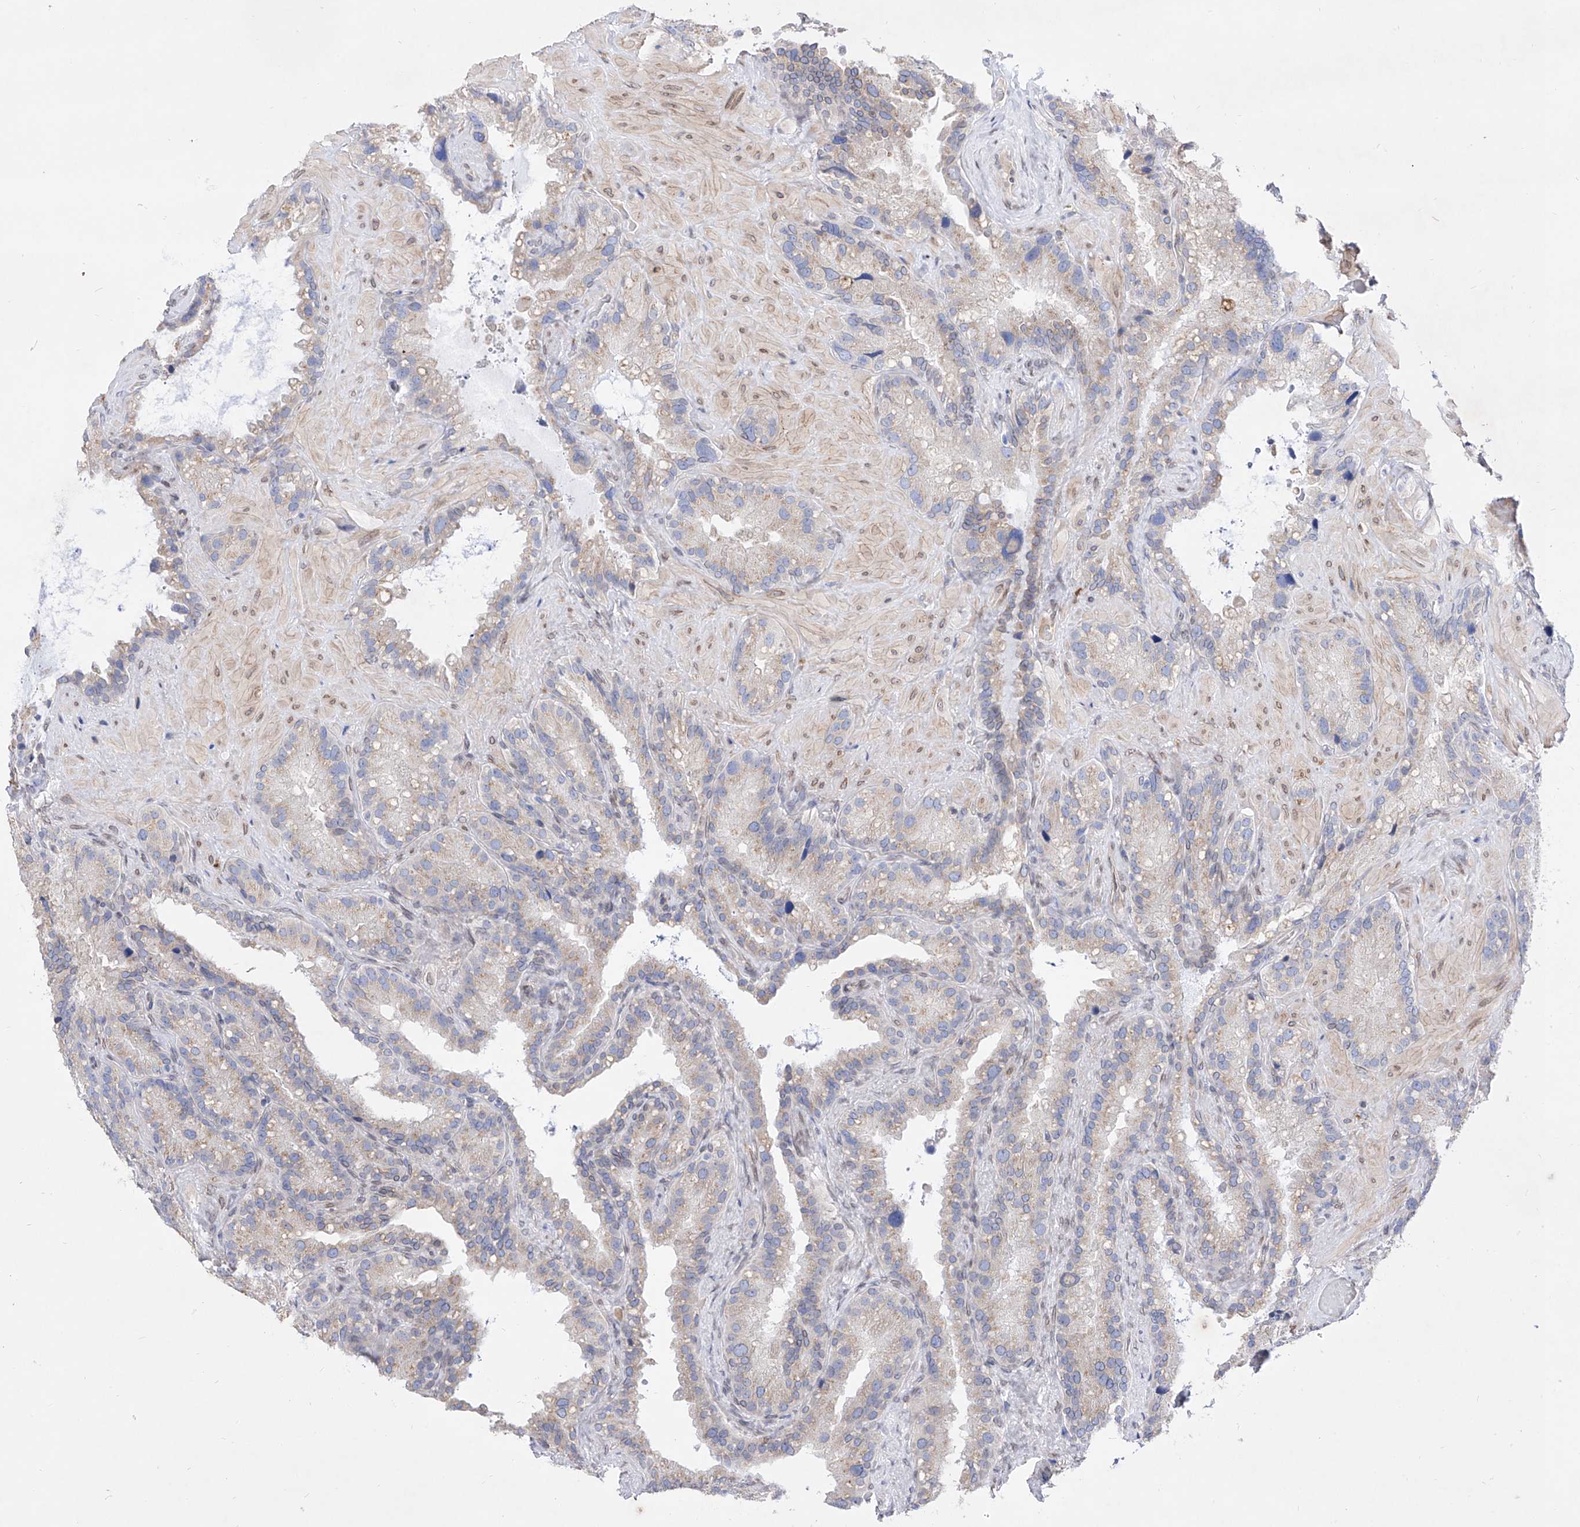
{"staining": {"intensity": "negative", "quantity": "none", "location": "none"}, "tissue": "seminal vesicle", "cell_type": "Glandular cells", "image_type": "normal", "snomed": [{"axis": "morphology", "description": "Normal tissue, NOS"}, {"axis": "topography", "description": "Prostate"}, {"axis": "topography", "description": "Seminal veicle"}], "caption": "An image of human seminal vesicle is negative for staining in glandular cells. Brightfield microscopy of IHC stained with DAB (brown) and hematoxylin (blue), captured at high magnification.", "gene": "LCLAT1", "patient": {"sex": "male", "age": 68}}